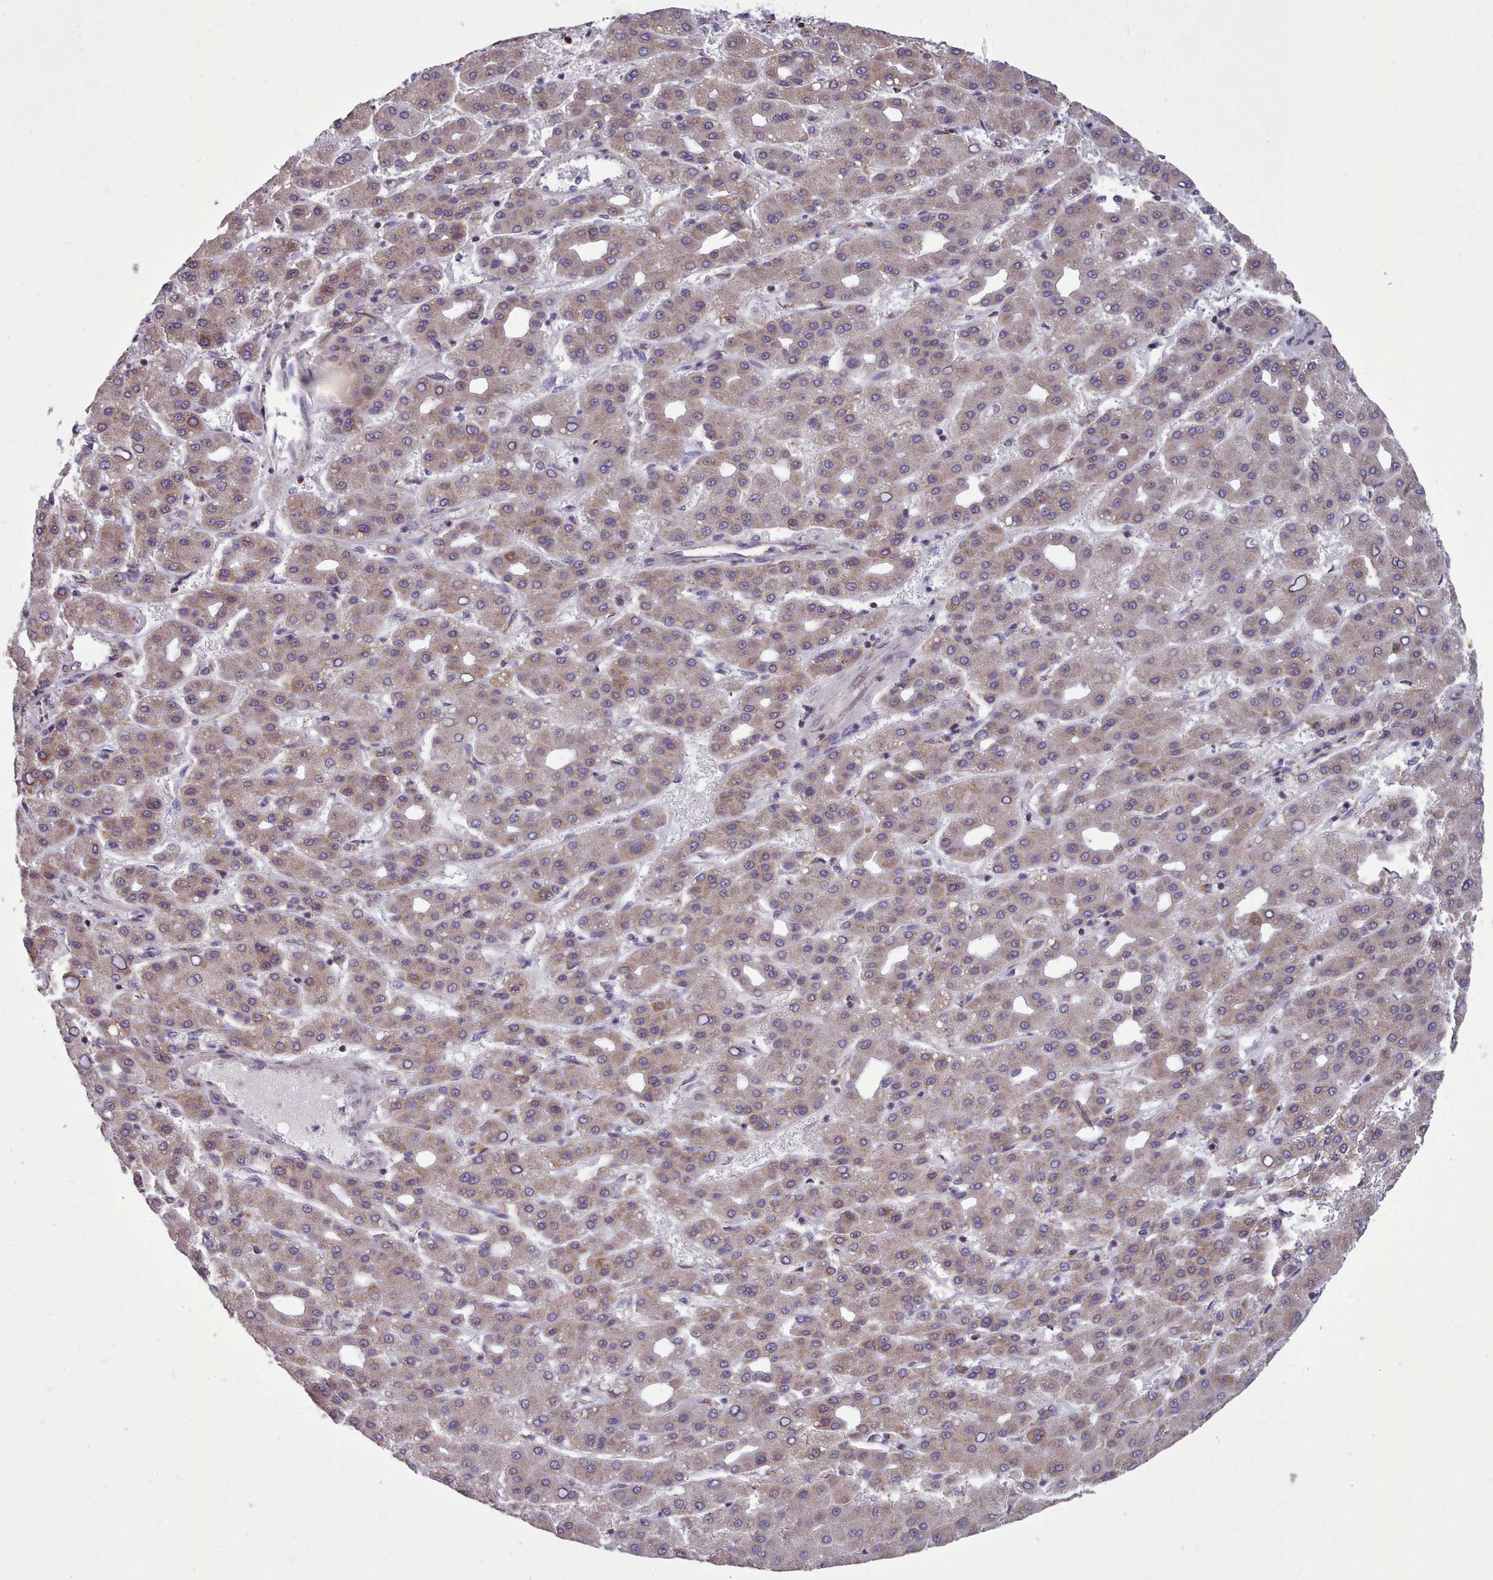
{"staining": {"intensity": "weak", "quantity": ">75%", "location": "cytoplasmic/membranous"}, "tissue": "liver cancer", "cell_type": "Tumor cells", "image_type": "cancer", "snomed": [{"axis": "morphology", "description": "Carcinoma, Hepatocellular, NOS"}, {"axis": "topography", "description": "Liver"}], "caption": "Immunohistochemical staining of liver hepatocellular carcinoma displays weak cytoplasmic/membranous protein staining in approximately >75% of tumor cells. The staining is performed using DAB brown chromogen to label protein expression. The nuclei are counter-stained blue using hematoxylin.", "gene": "FKBP10", "patient": {"sex": "male", "age": 65}}